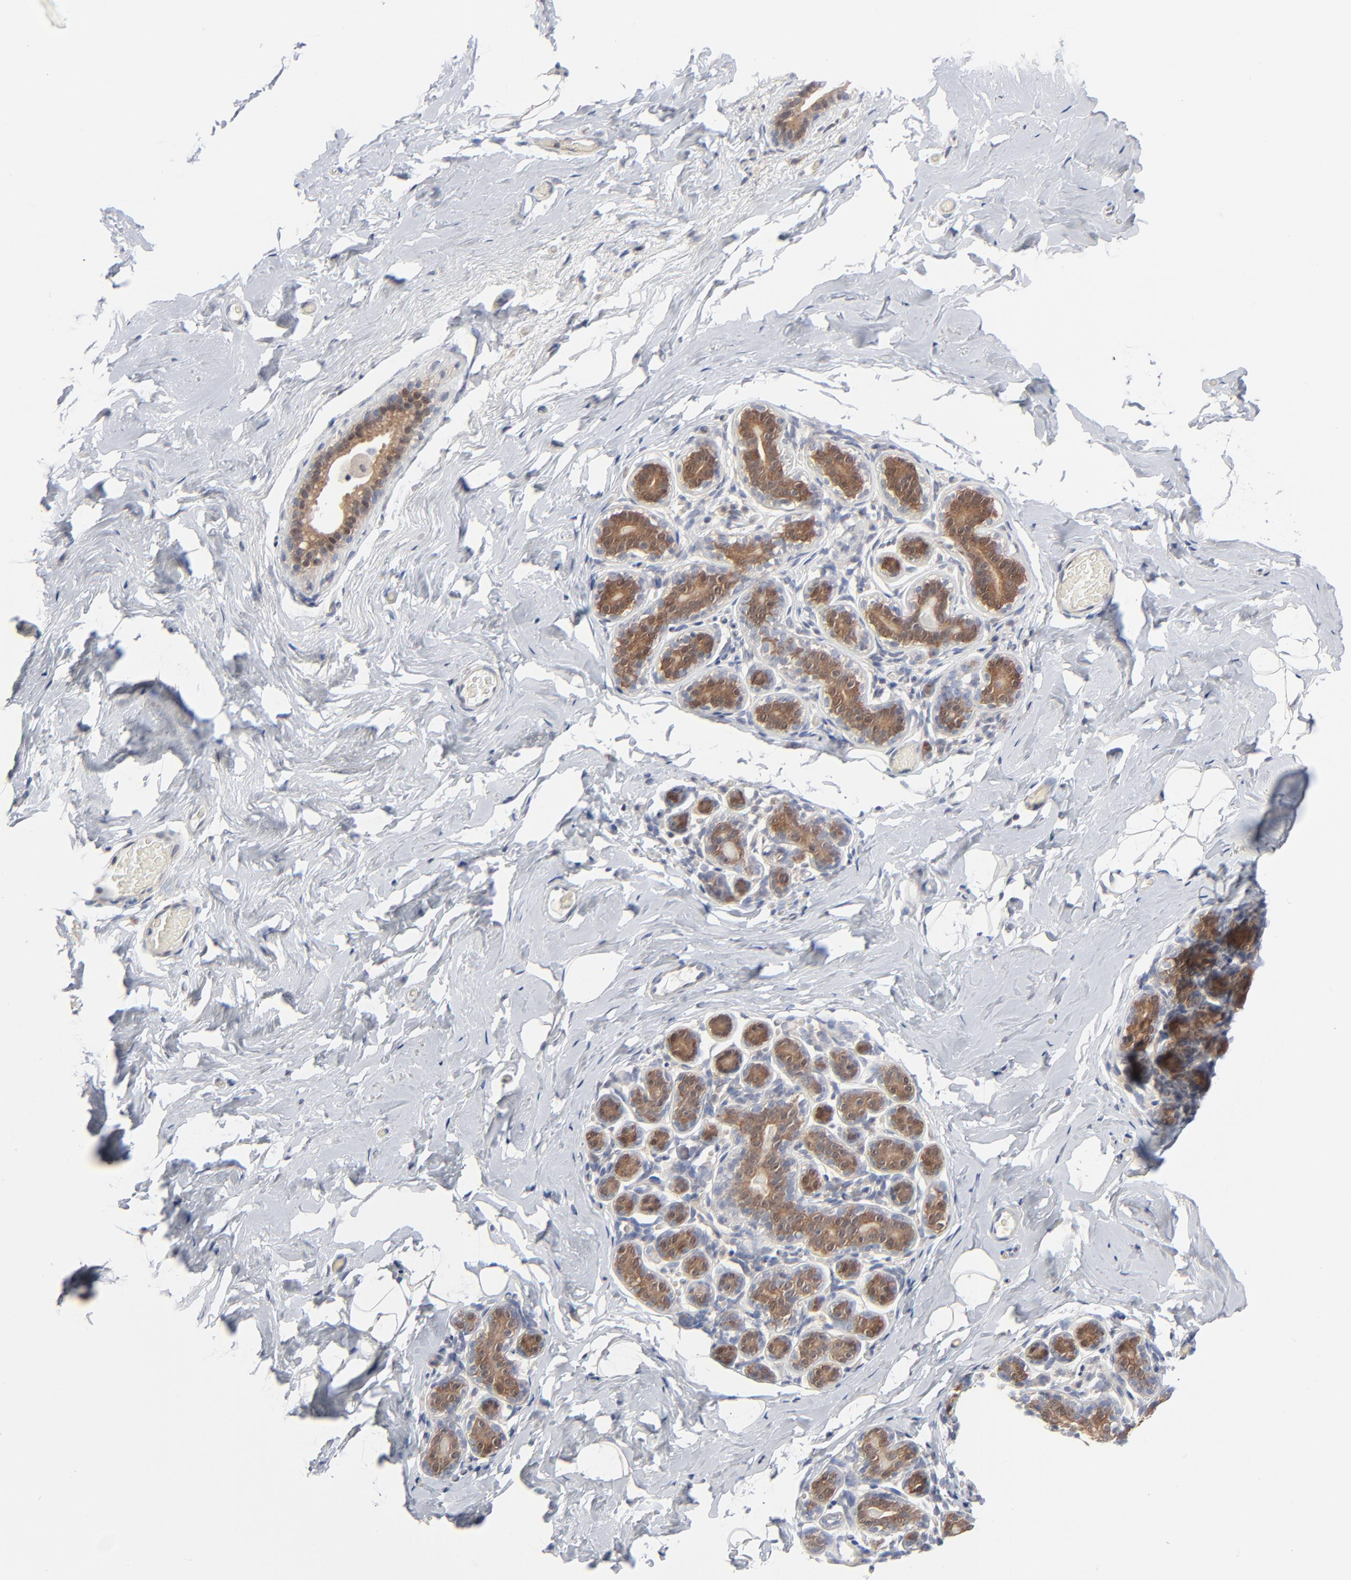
{"staining": {"intensity": "negative", "quantity": "none", "location": "none"}, "tissue": "breast", "cell_type": "Adipocytes", "image_type": "normal", "snomed": [{"axis": "morphology", "description": "Normal tissue, NOS"}, {"axis": "topography", "description": "Breast"}, {"axis": "topography", "description": "Soft tissue"}], "caption": "The histopathology image demonstrates no staining of adipocytes in normal breast. (Brightfield microscopy of DAB immunohistochemistry at high magnification).", "gene": "RPS6KB1", "patient": {"sex": "female", "age": 75}}